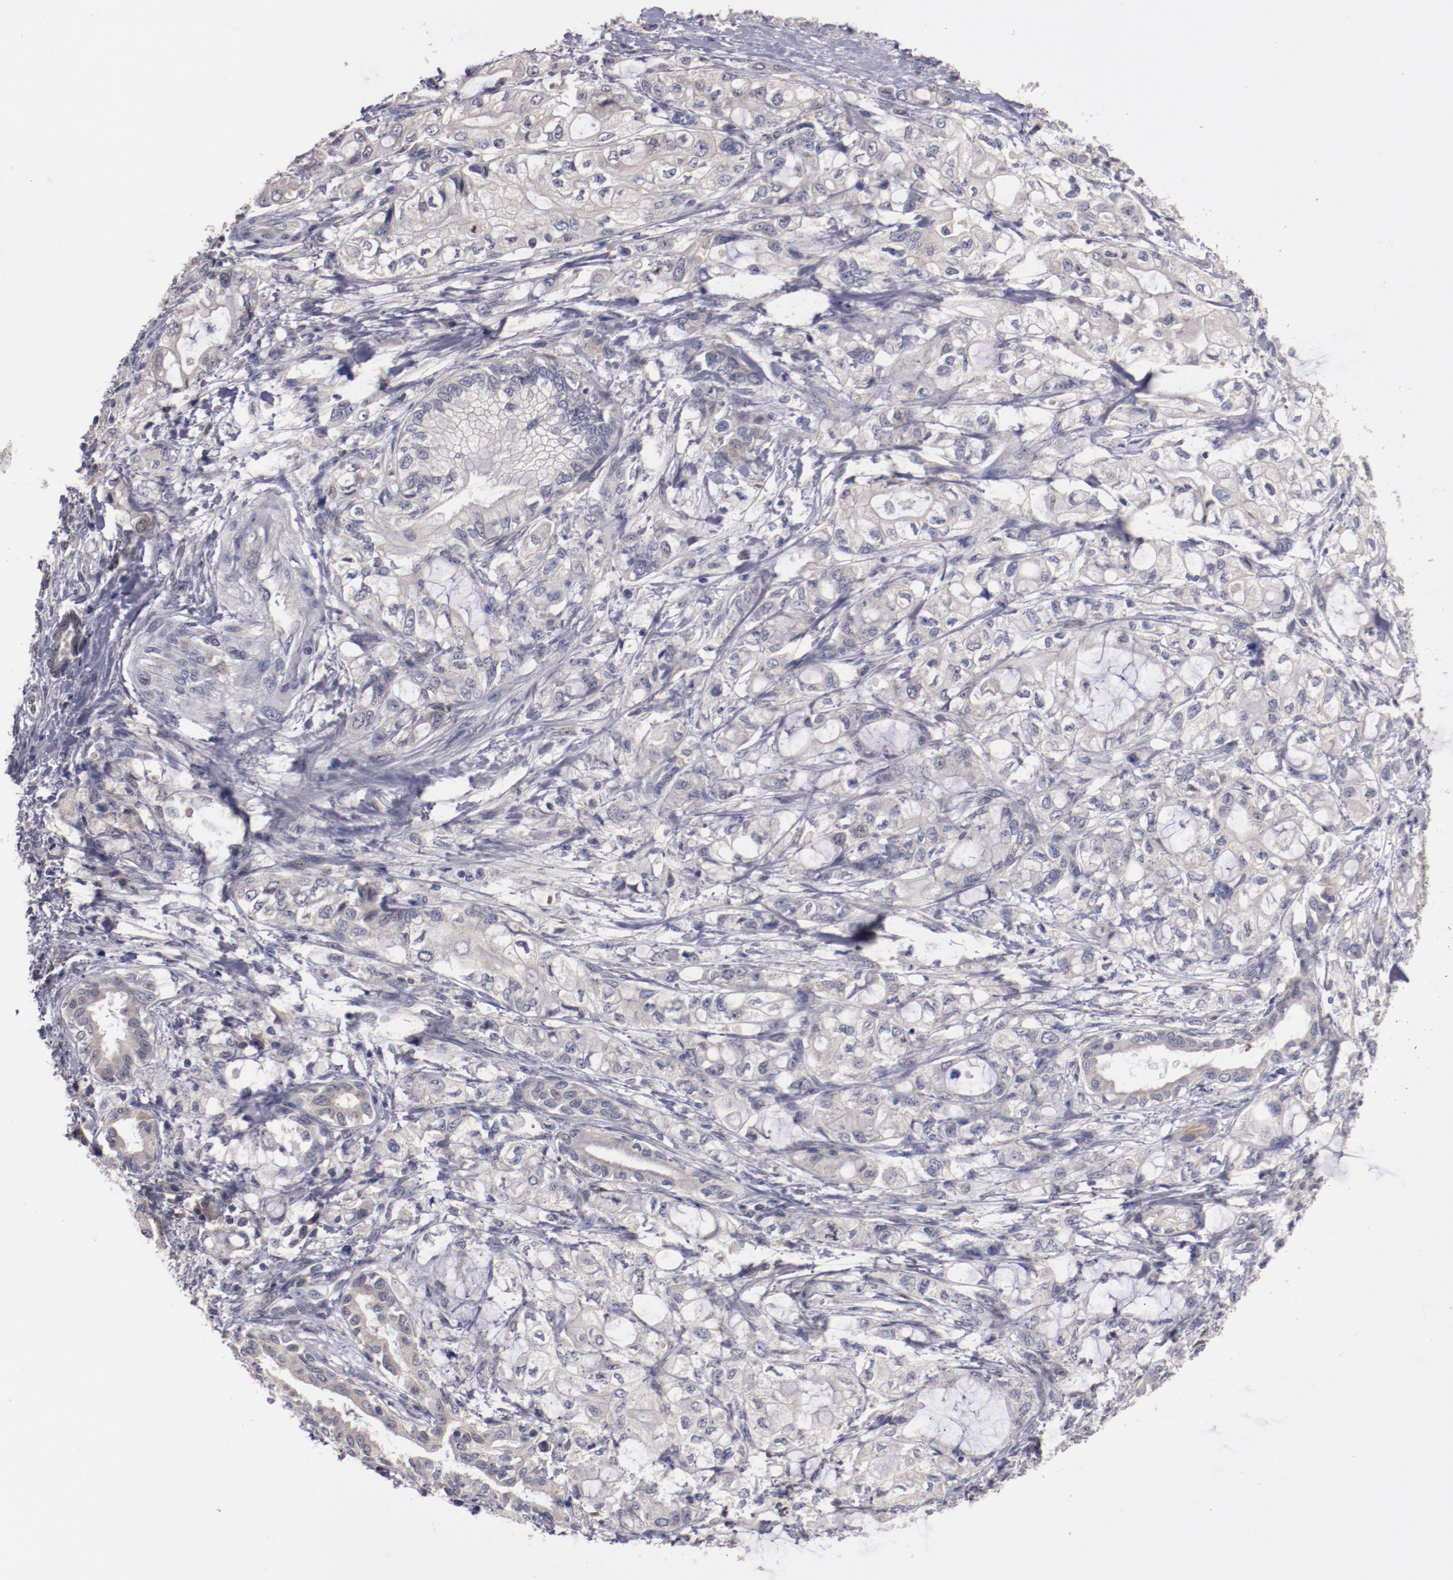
{"staining": {"intensity": "weak", "quantity": "<25%", "location": "cytoplasmic/membranous"}, "tissue": "pancreatic cancer", "cell_type": "Tumor cells", "image_type": "cancer", "snomed": [{"axis": "morphology", "description": "Adenocarcinoma, NOS"}, {"axis": "topography", "description": "Pancreas"}], "caption": "A micrograph of pancreatic cancer stained for a protein exhibits no brown staining in tumor cells.", "gene": "FAM81A", "patient": {"sex": "male", "age": 79}}